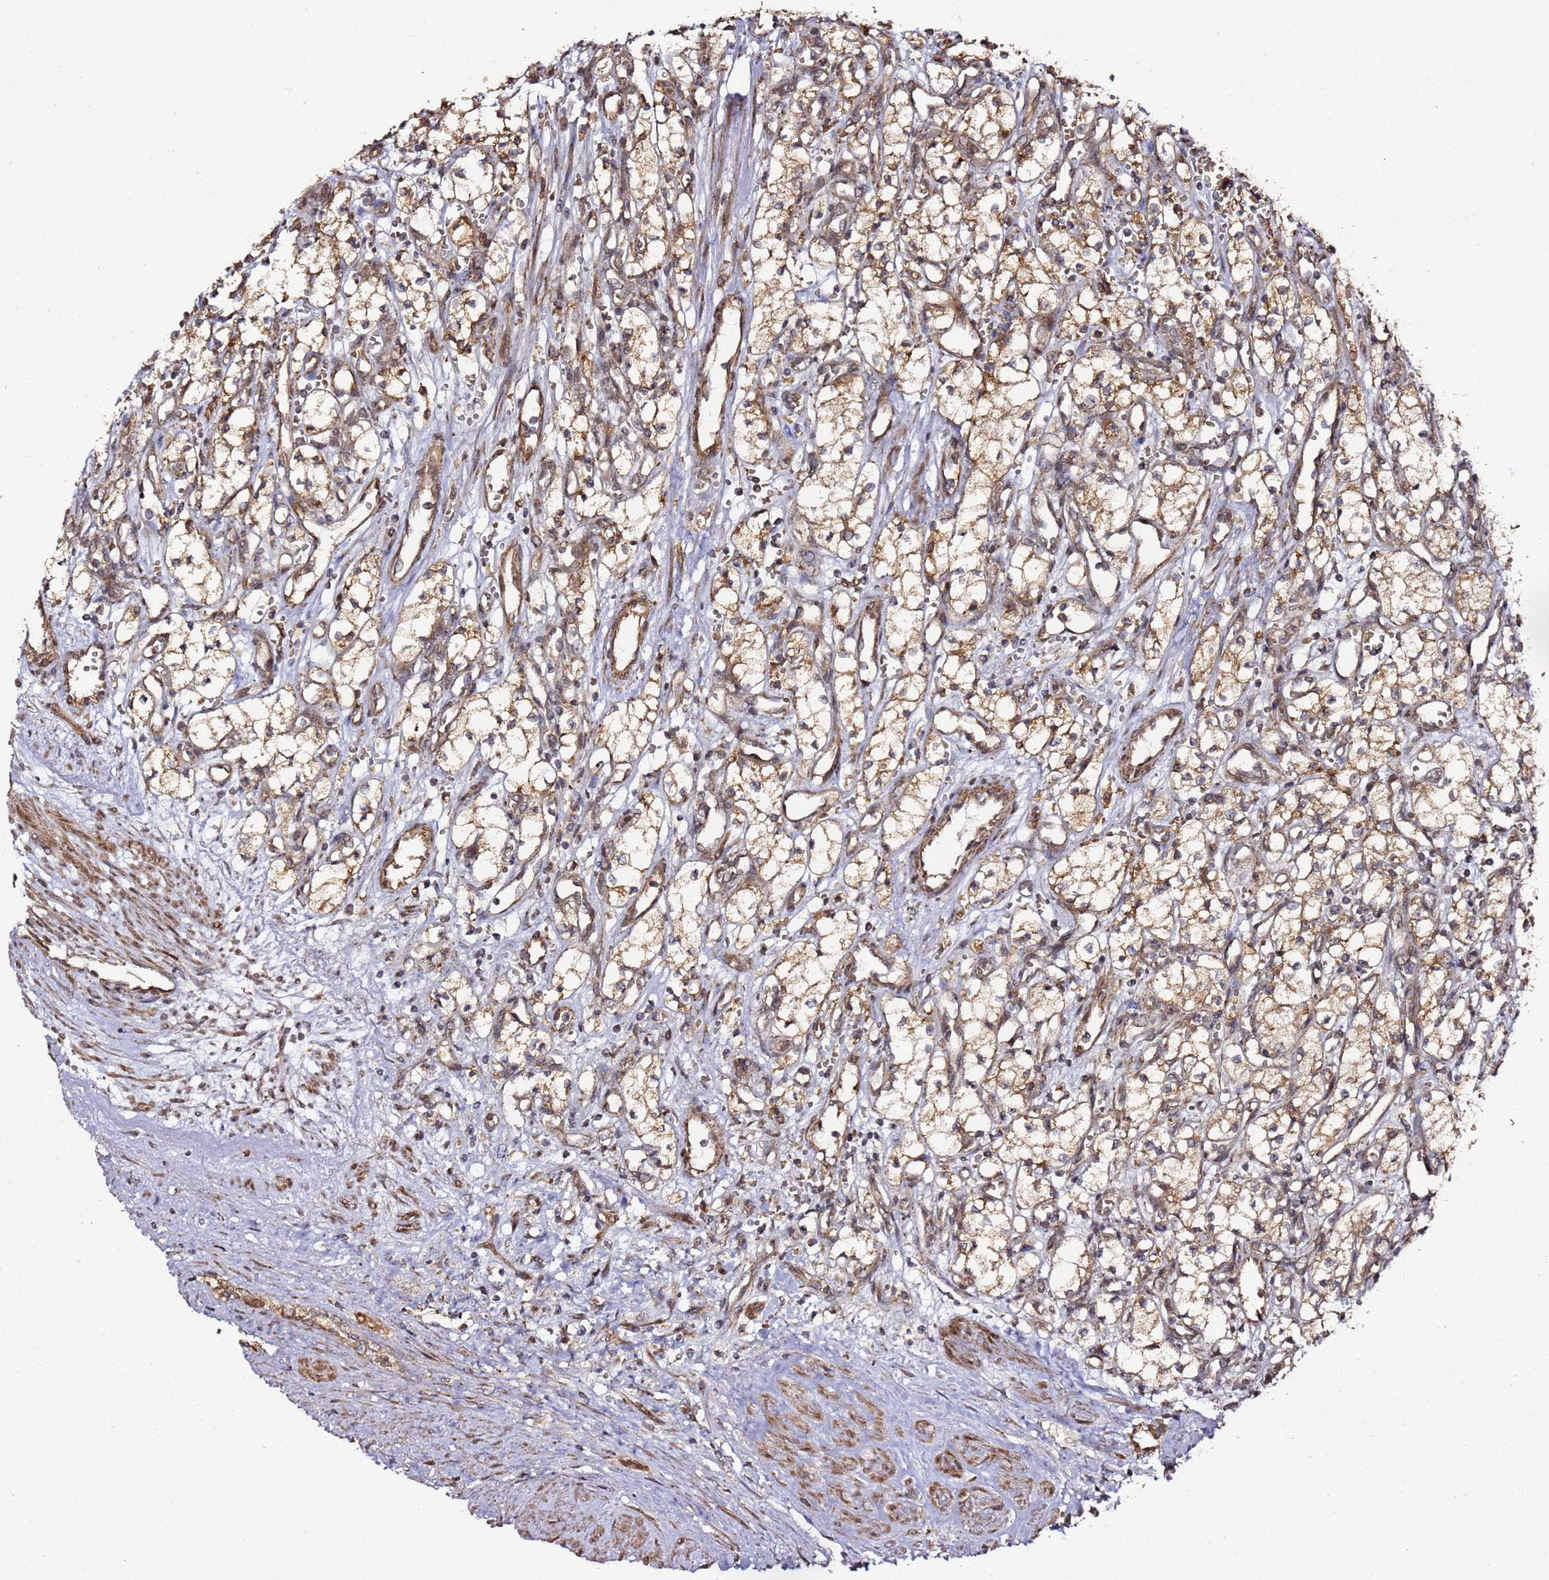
{"staining": {"intensity": "moderate", "quantity": ">75%", "location": "cytoplasmic/membranous"}, "tissue": "renal cancer", "cell_type": "Tumor cells", "image_type": "cancer", "snomed": [{"axis": "morphology", "description": "Adenocarcinoma, NOS"}, {"axis": "topography", "description": "Kidney"}], "caption": "This is a photomicrograph of immunohistochemistry (IHC) staining of adenocarcinoma (renal), which shows moderate staining in the cytoplasmic/membranous of tumor cells.", "gene": "TM2D2", "patient": {"sex": "male", "age": 59}}